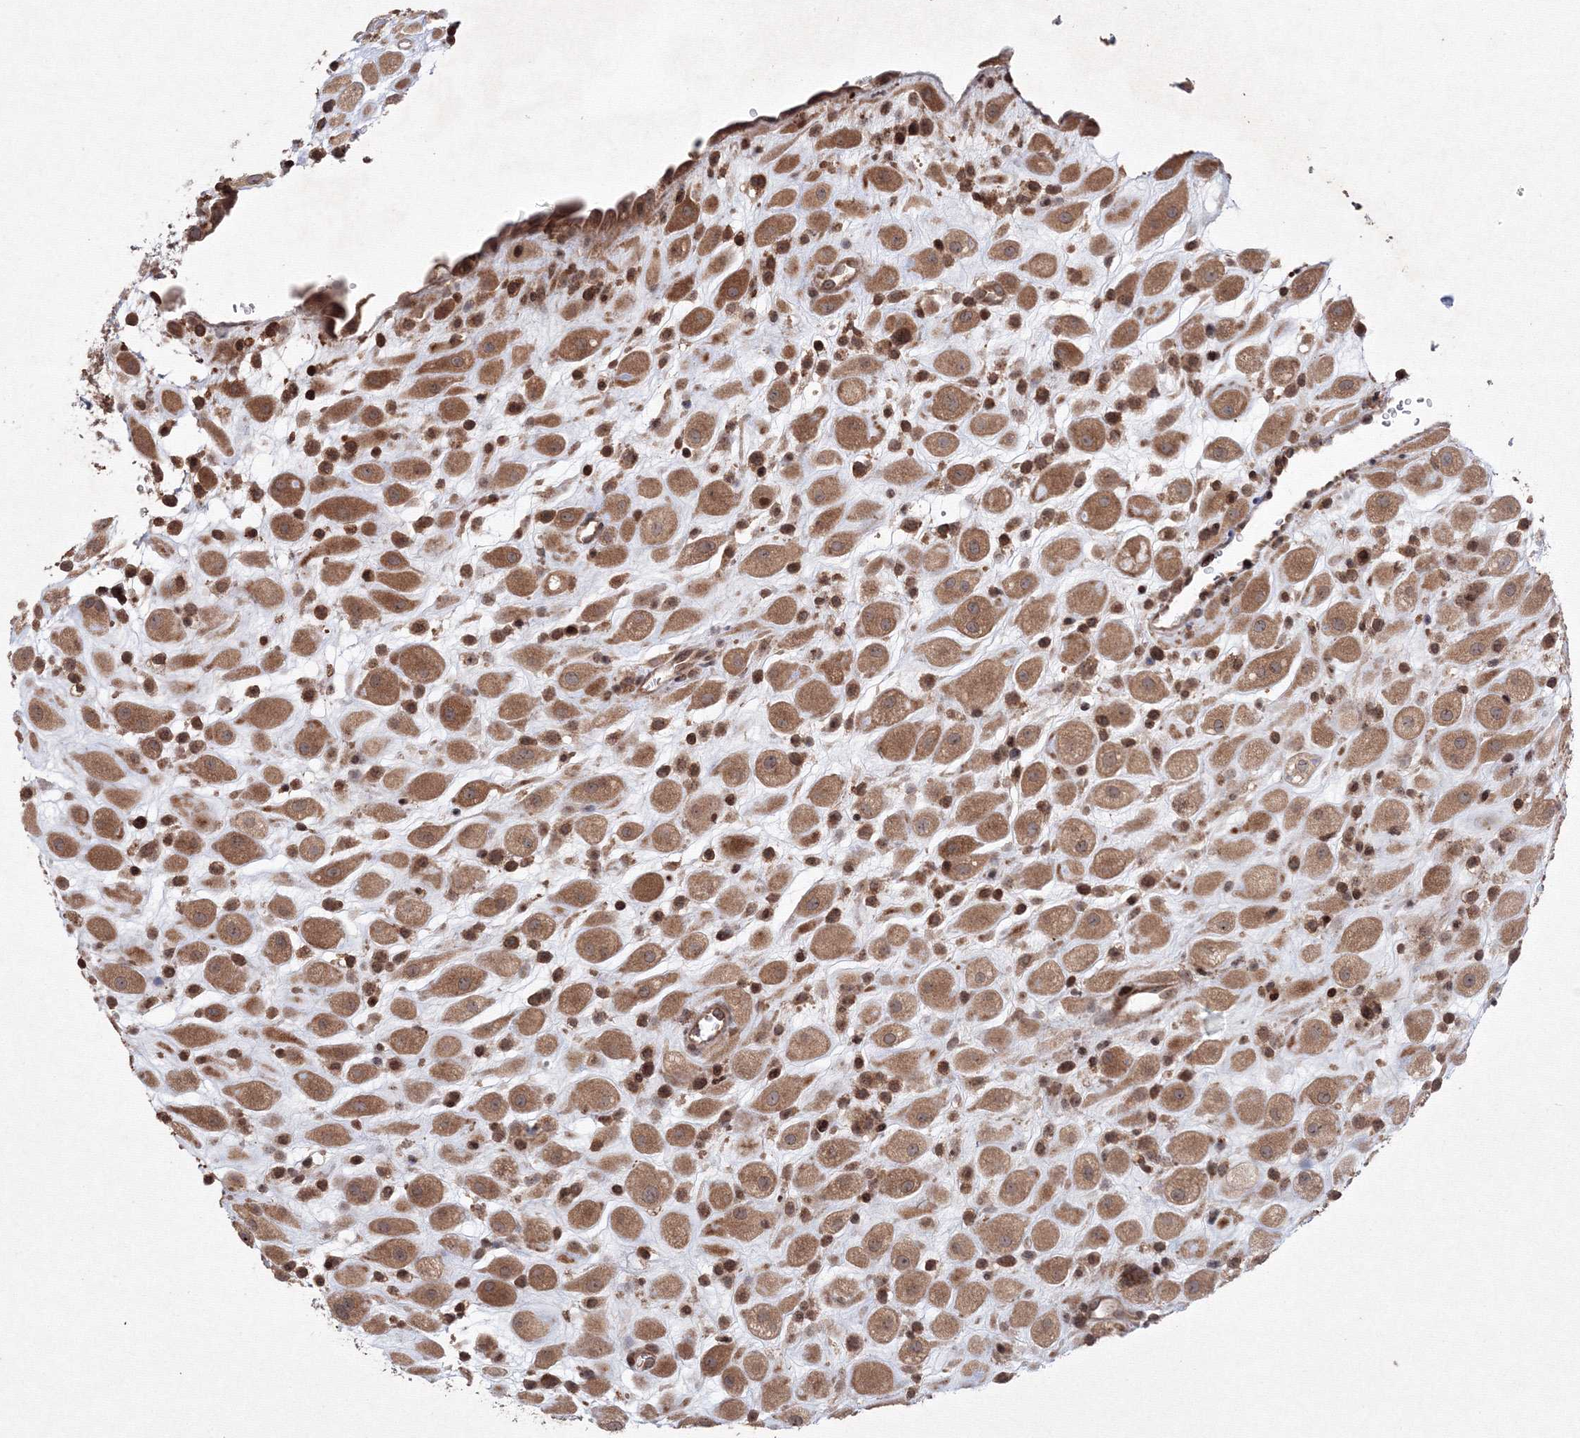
{"staining": {"intensity": "moderate", "quantity": ">75%", "location": "cytoplasmic/membranous"}, "tissue": "placenta", "cell_type": "Decidual cells", "image_type": "normal", "snomed": [{"axis": "morphology", "description": "Normal tissue, NOS"}, {"axis": "topography", "description": "Placenta"}], "caption": "This is a photomicrograph of immunohistochemistry staining of normal placenta, which shows moderate positivity in the cytoplasmic/membranous of decidual cells.", "gene": "MKRN2", "patient": {"sex": "female", "age": 35}}